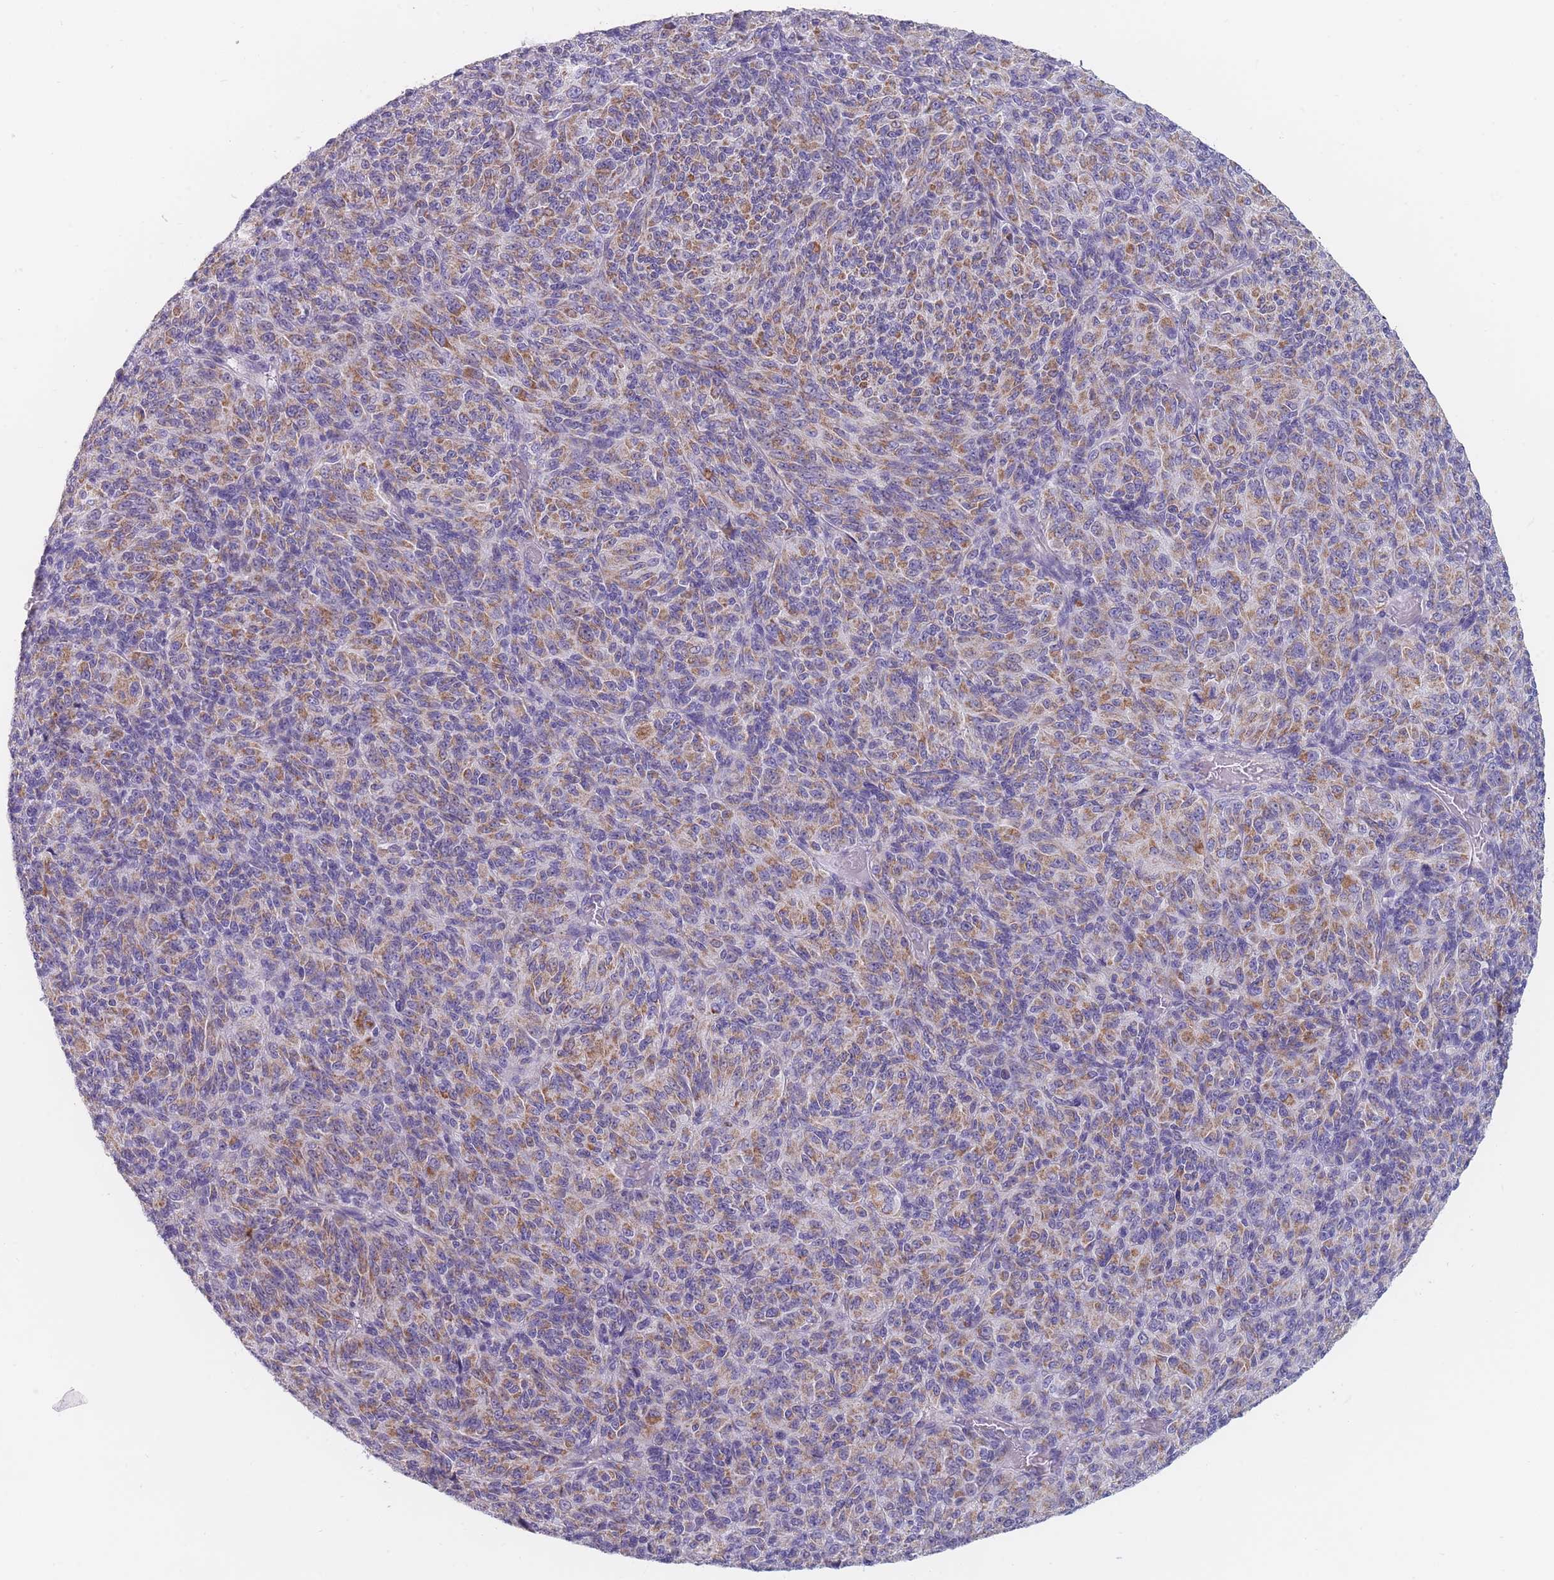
{"staining": {"intensity": "moderate", "quantity": ">75%", "location": "cytoplasmic/membranous"}, "tissue": "melanoma", "cell_type": "Tumor cells", "image_type": "cancer", "snomed": [{"axis": "morphology", "description": "Malignant melanoma, Metastatic site"}, {"axis": "topography", "description": "Brain"}], "caption": "Moderate cytoplasmic/membranous expression for a protein is identified in approximately >75% of tumor cells of malignant melanoma (metastatic site) using immunohistochemistry (IHC).", "gene": "MRPS14", "patient": {"sex": "female", "age": 56}}